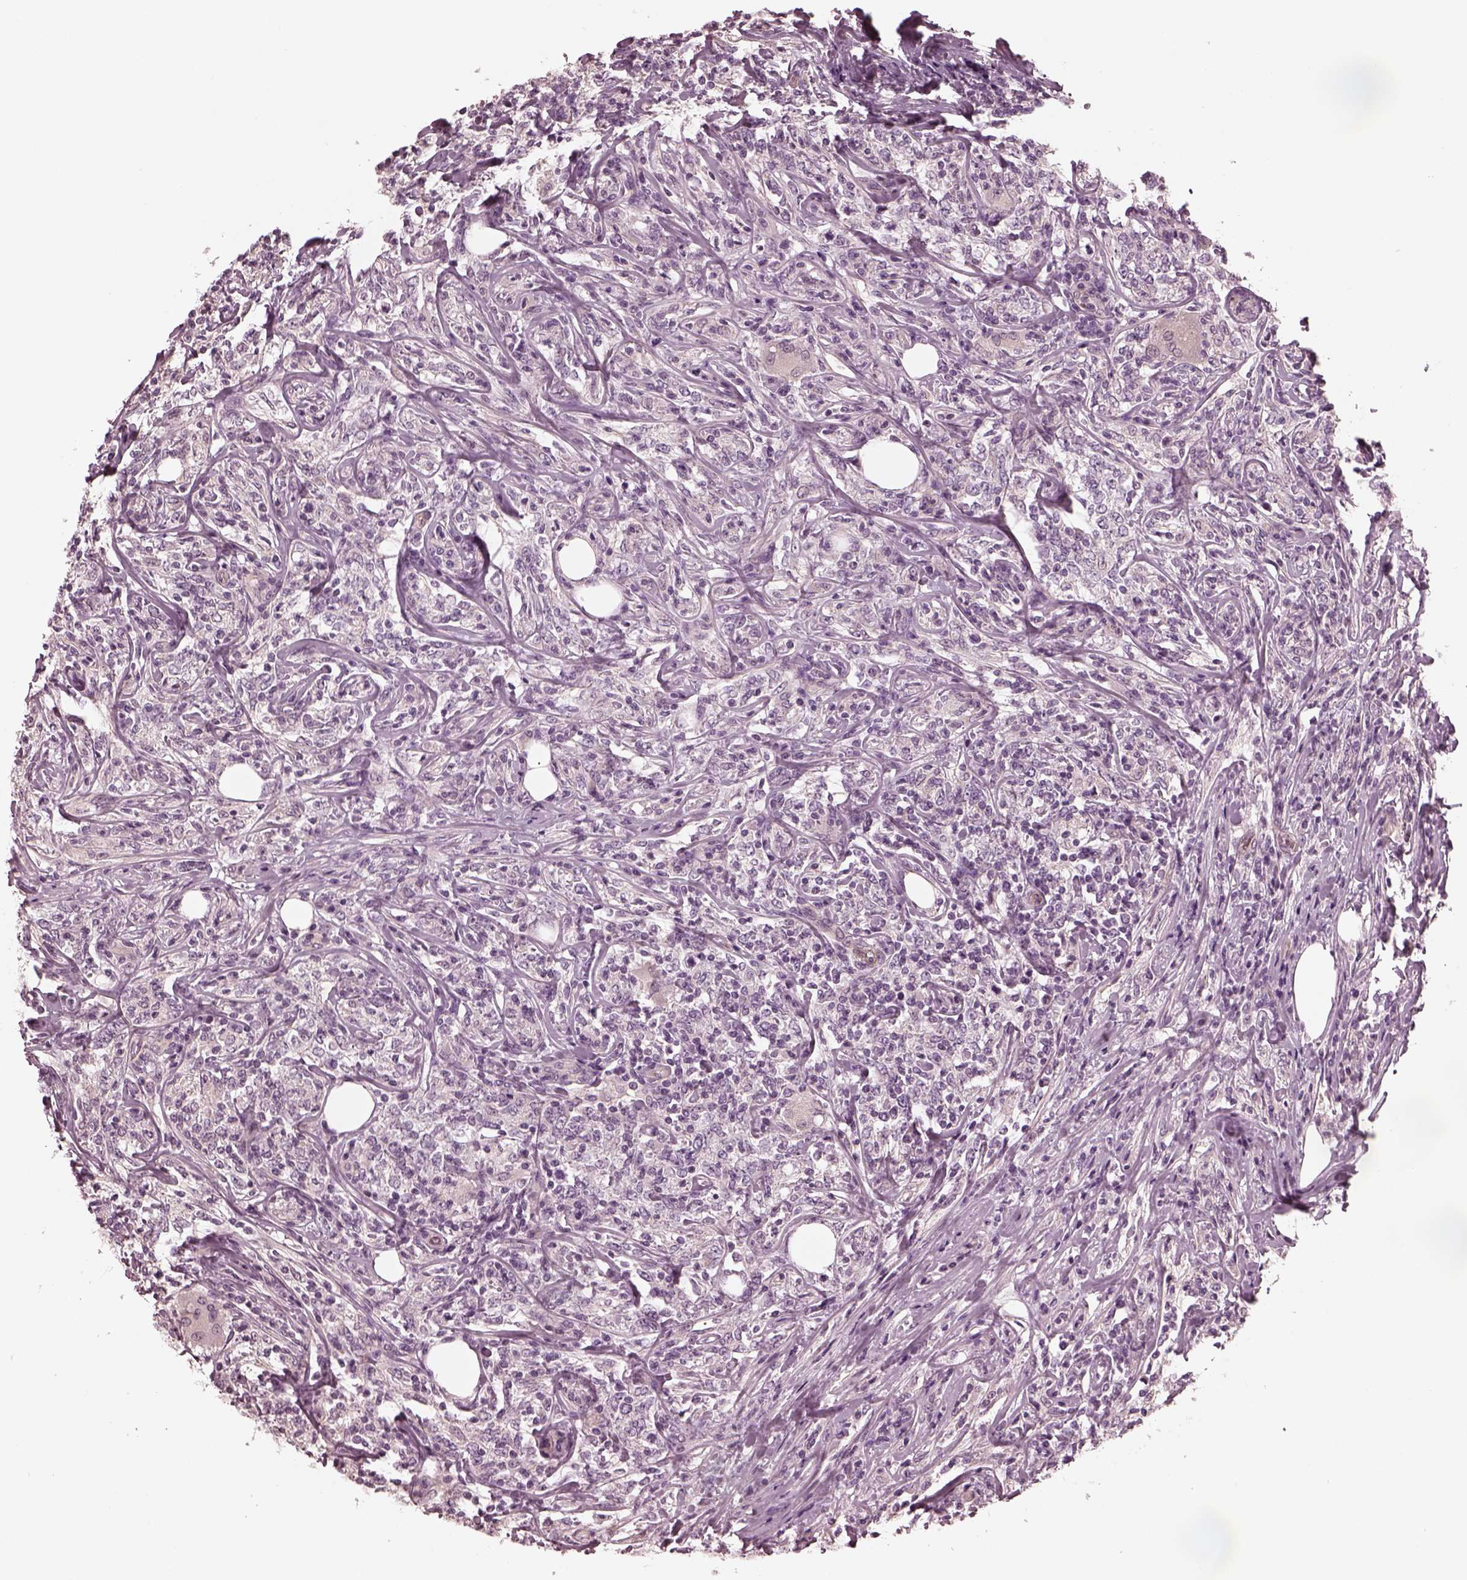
{"staining": {"intensity": "negative", "quantity": "none", "location": "none"}, "tissue": "lymphoma", "cell_type": "Tumor cells", "image_type": "cancer", "snomed": [{"axis": "morphology", "description": "Malignant lymphoma, non-Hodgkin's type, High grade"}, {"axis": "topography", "description": "Lymph node"}], "caption": "The immunohistochemistry (IHC) photomicrograph has no significant expression in tumor cells of malignant lymphoma, non-Hodgkin's type (high-grade) tissue. (DAB (3,3'-diaminobenzidine) immunohistochemistry (IHC) visualized using brightfield microscopy, high magnification).", "gene": "KIF6", "patient": {"sex": "female", "age": 84}}